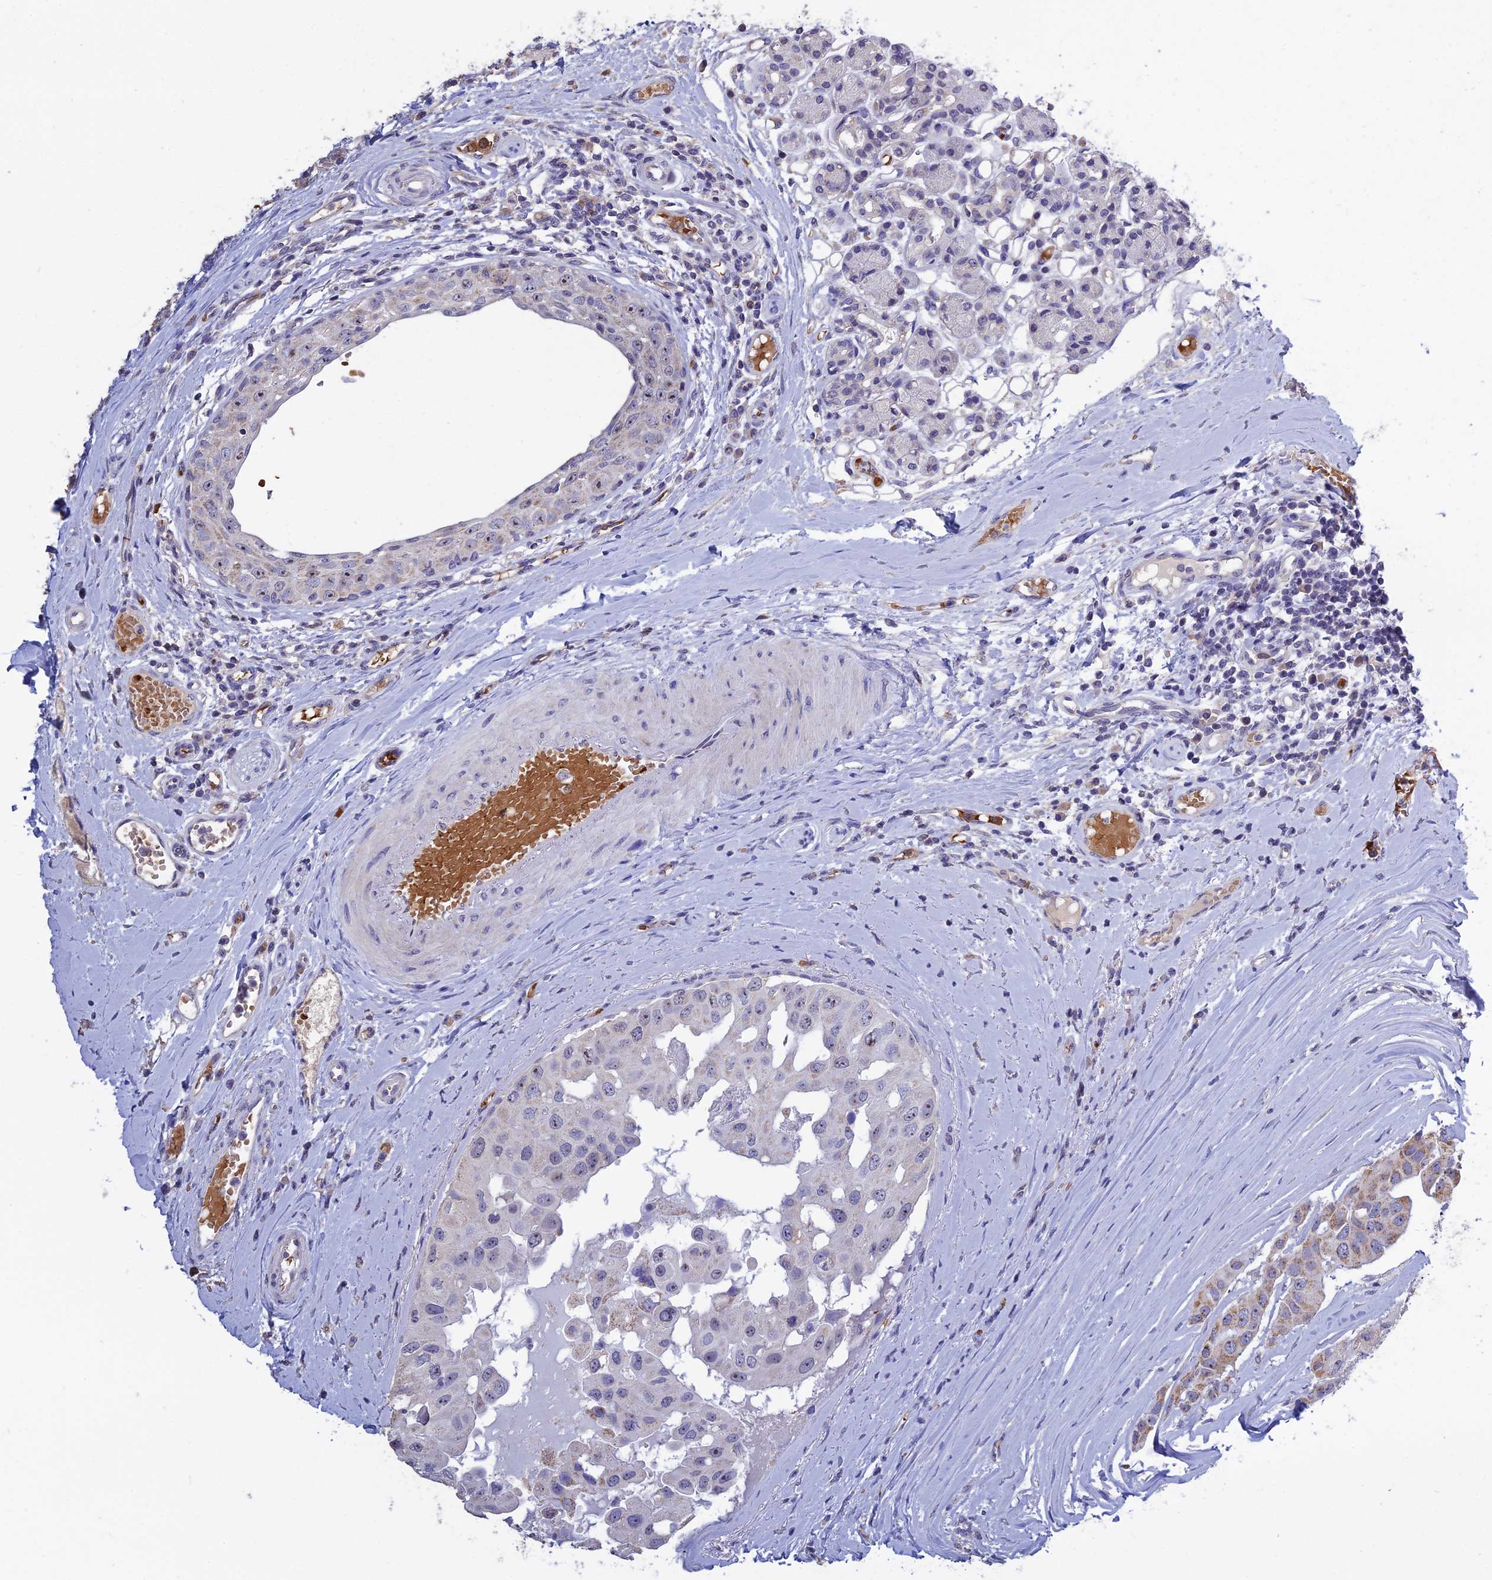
{"staining": {"intensity": "moderate", "quantity": "<25%", "location": "cytoplasmic/membranous"}, "tissue": "head and neck cancer", "cell_type": "Tumor cells", "image_type": "cancer", "snomed": [{"axis": "morphology", "description": "Adenocarcinoma, NOS"}, {"axis": "morphology", "description": "Adenocarcinoma, metastatic, NOS"}, {"axis": "topography", "description": "Head-Neck"}], "caption": "Protein staining by IHC reveals moderate cytoplasmic/membranous positivity in approximately <25% of tumor cells in adenocarcinoma (head and neck). The protein is stained brown, and the nuclei are stained in blue (DAB (3,3'-diaminobenzidine) IHC with brightfield microscopy, high magnification).", "gene": "KNOP1", "patient": {"sex": "male", "age": 75}}